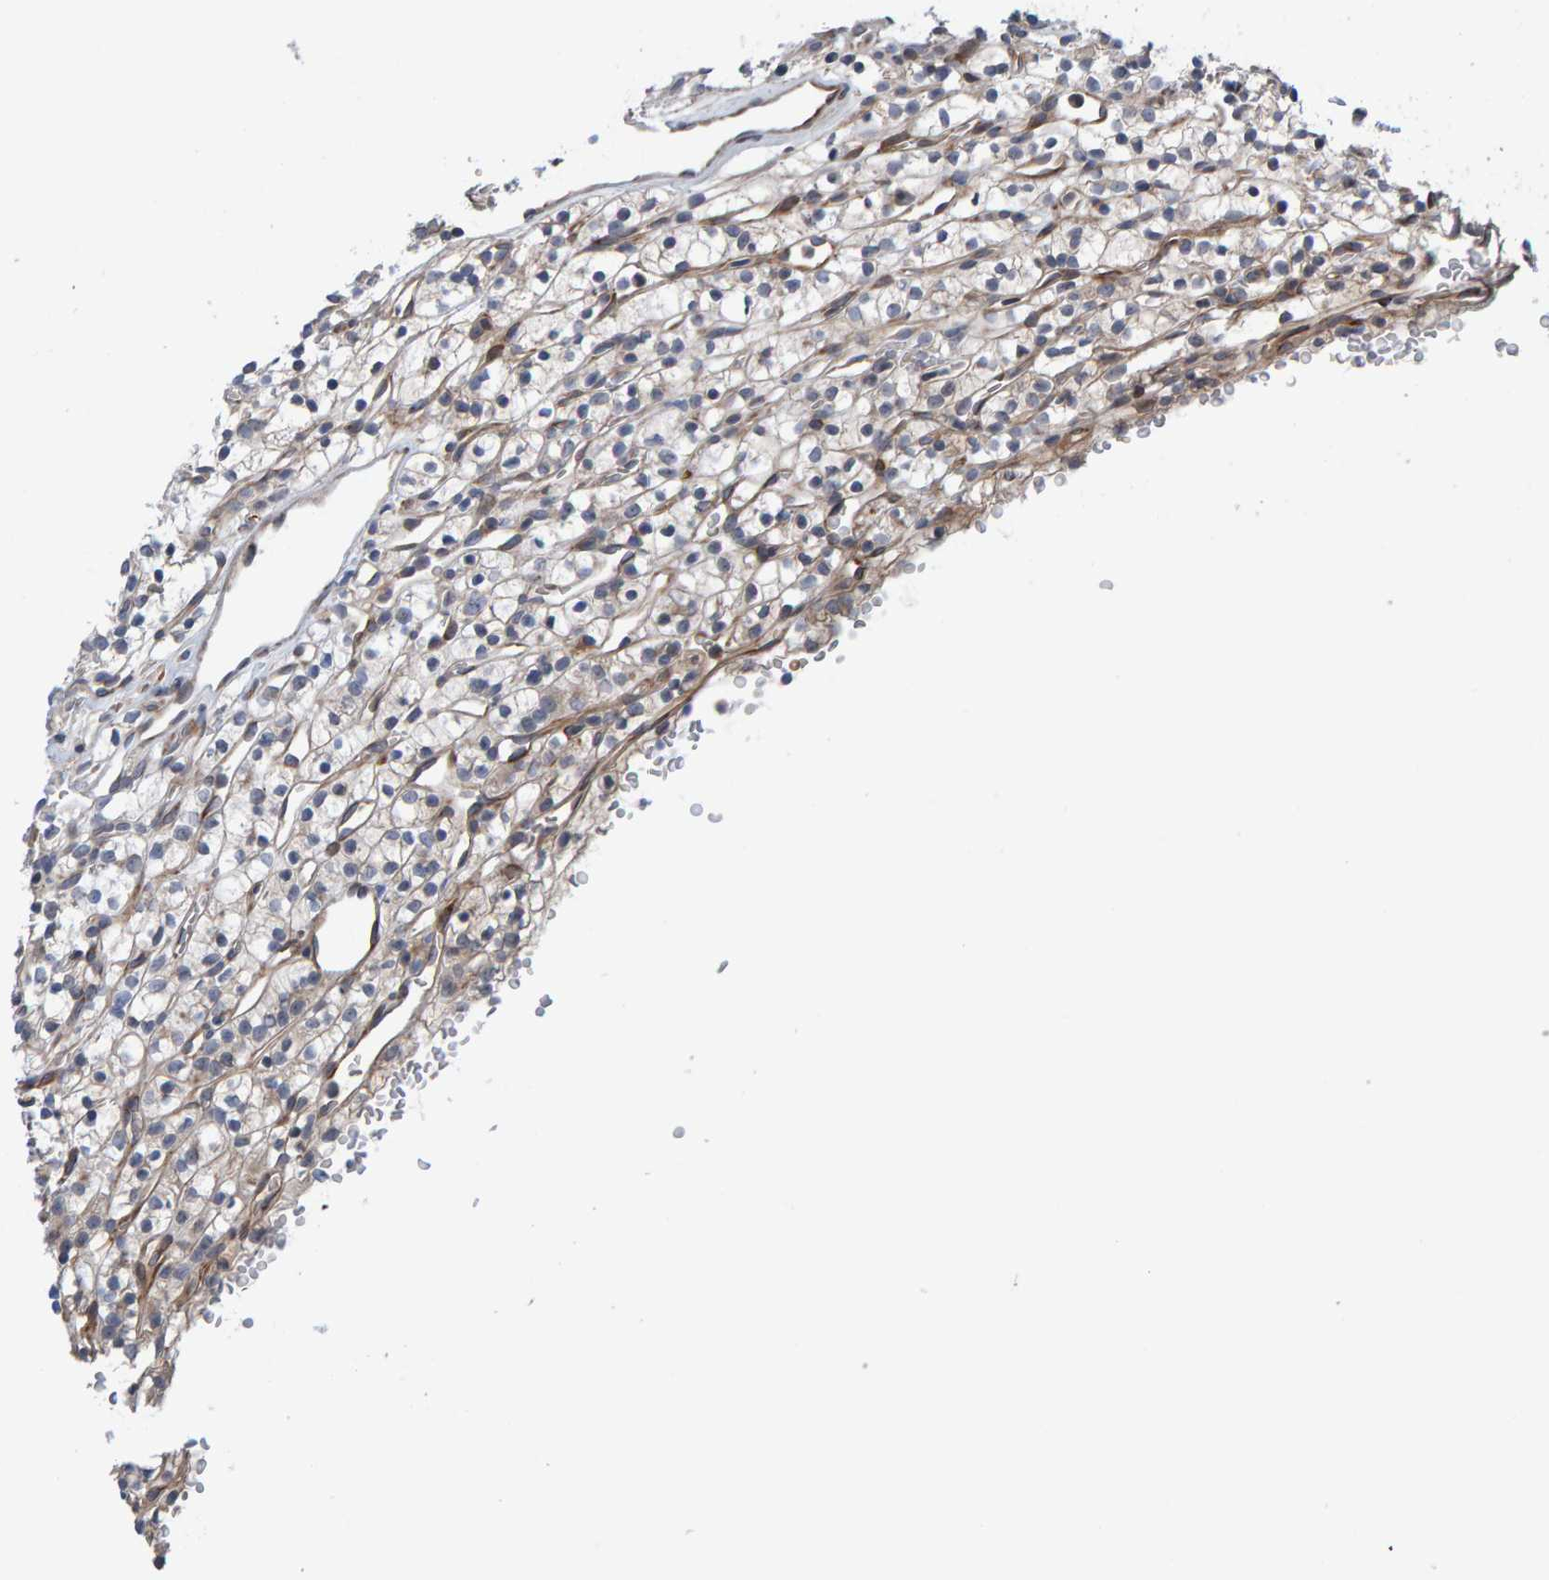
{"staining": {"intensity": "weak", "quantity": "<25%", "location": "cytoplasmic/membranous"}, "tissue": "renal cancer", "cell_type": "Tumor cells", "image_type": "cancer", "snomed": [{"axis": "morphology", "description": "Adenocarcinoma, NOS"}, {"axis": "topography", "description": "Kidney"}], "caption": "Immunohistochemistry (IHC) image of neoplastic tissue: human adenocarcinoma (renal) stained with DAB (3,3'-diaminobenzidine) displays no significant protein staining in tumor cells.", "gene": "MFSD6L", "patient": {"sex": "female", "age": 57}}